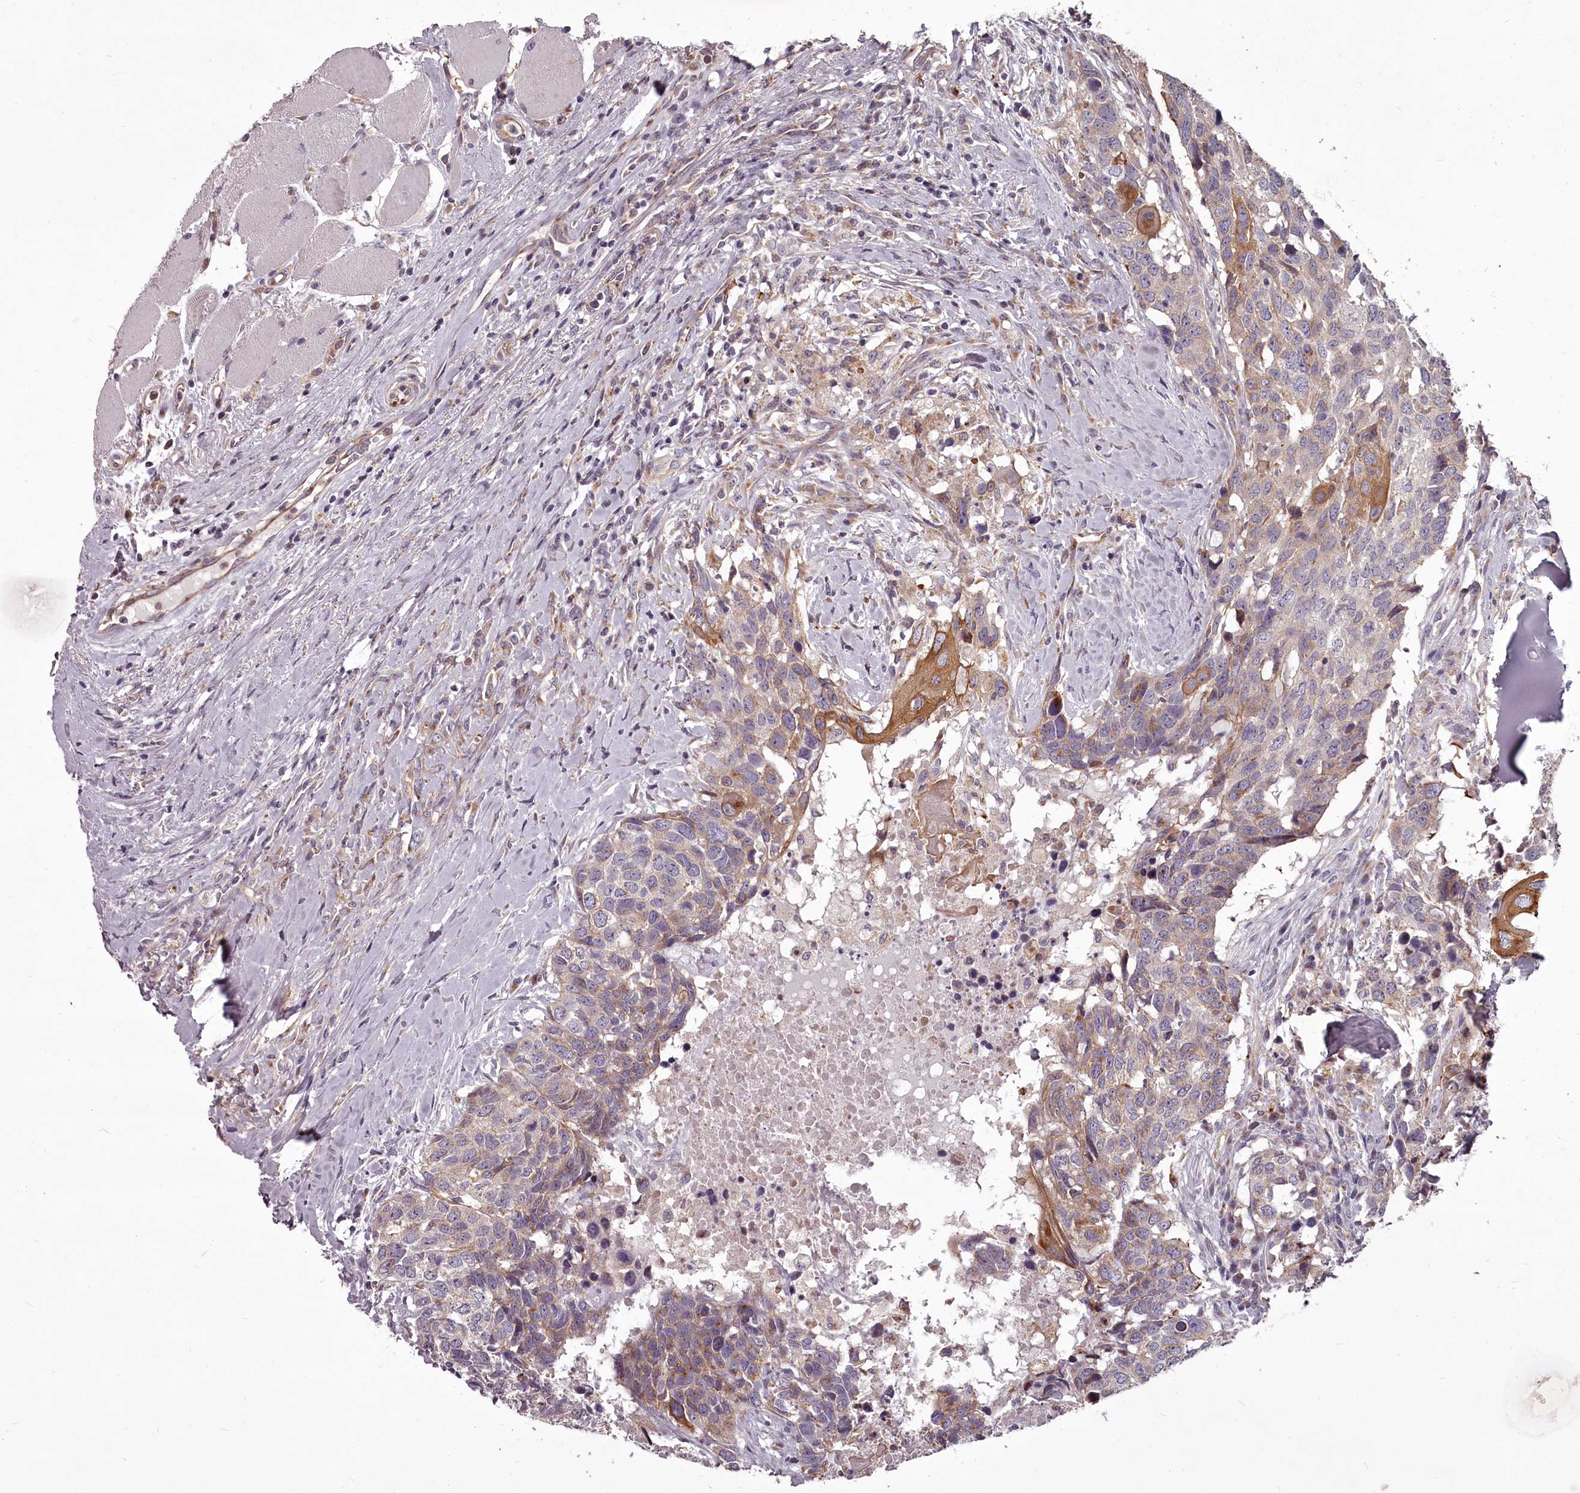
{"staining": {"intensity": "moderate", "quantity": "<25%", "location": "cytoplasmic/membranous"}, "tissue": "head and neck cancer", "cell_type": "Tumor cells", "image_type": "cancer", "snomed": [{"axis": "morphology", "description": "Squamous cell carcinoma, NOS"}, {"axis": "topography", "description": "Head-Neck"}], "caption": "Immunohistochemistry (IHC) (DAB (3,3'-diaminobenzidine)) staining of head and neck cancer displays moderate cytoplasmic/membranous protein staining in about <25% of tumor cells.", "gene": "STX6", "patient": {"sex": "male", "age": 66}}